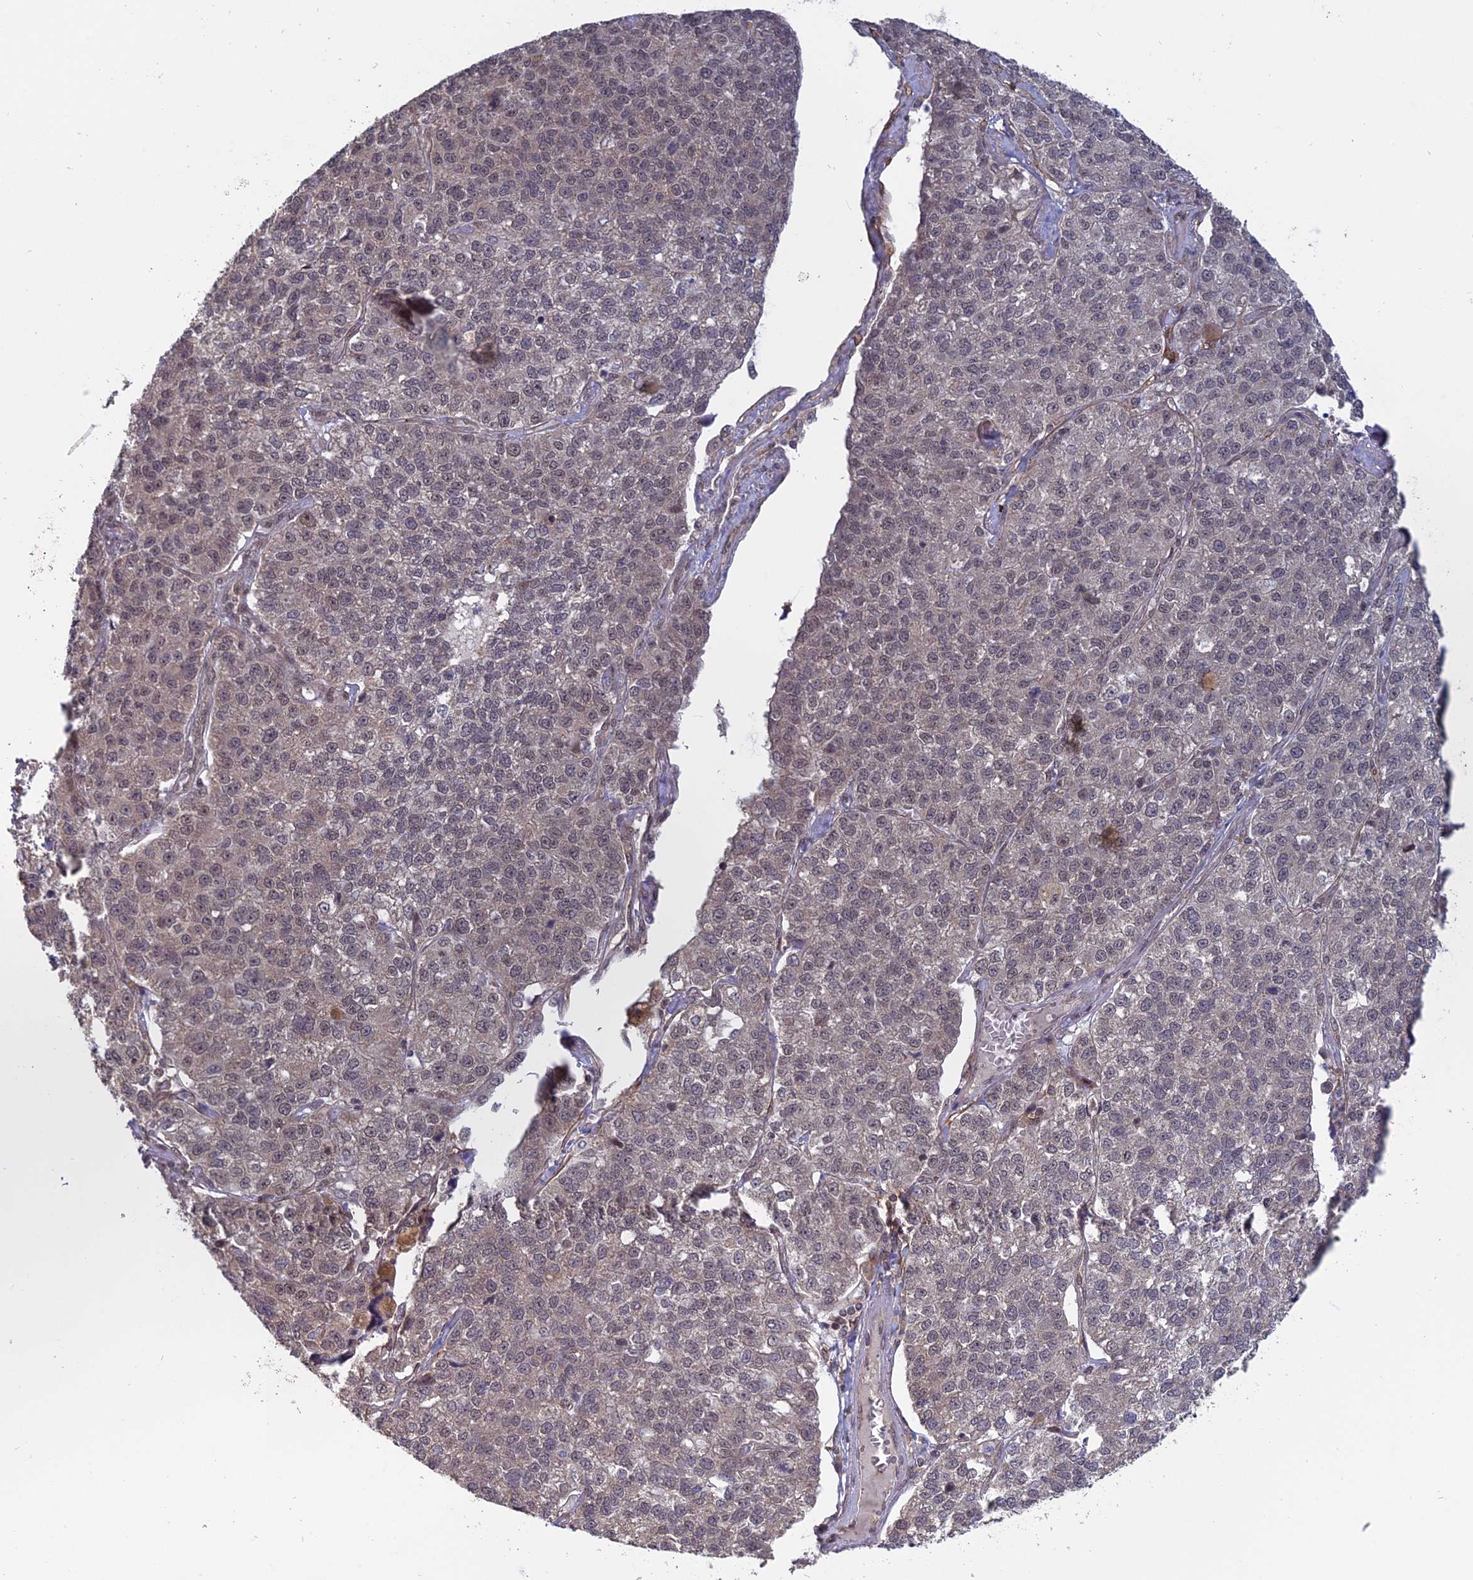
{"staining": {"intensity": "weak", "quantity": "<25%", "location": "nuclear"}, "tissue": "lung cancer", "cell_type": "Tumor cells", "image_type": "cancer", "snomed": [{"axis": "morphology", "description": "Adenocarcinoma, NOS"}, {"axis": "topography", "description": "Lung"}], "caption": "Immunohistochemistry (IHC) micrograph of neoplastic tissue: human lung adenocarcinoma stained with DAB demonstrates no significant protein staining in tumor cells.", "gene": "PKIG", "patient": {"sex": "male", "age": 49}}